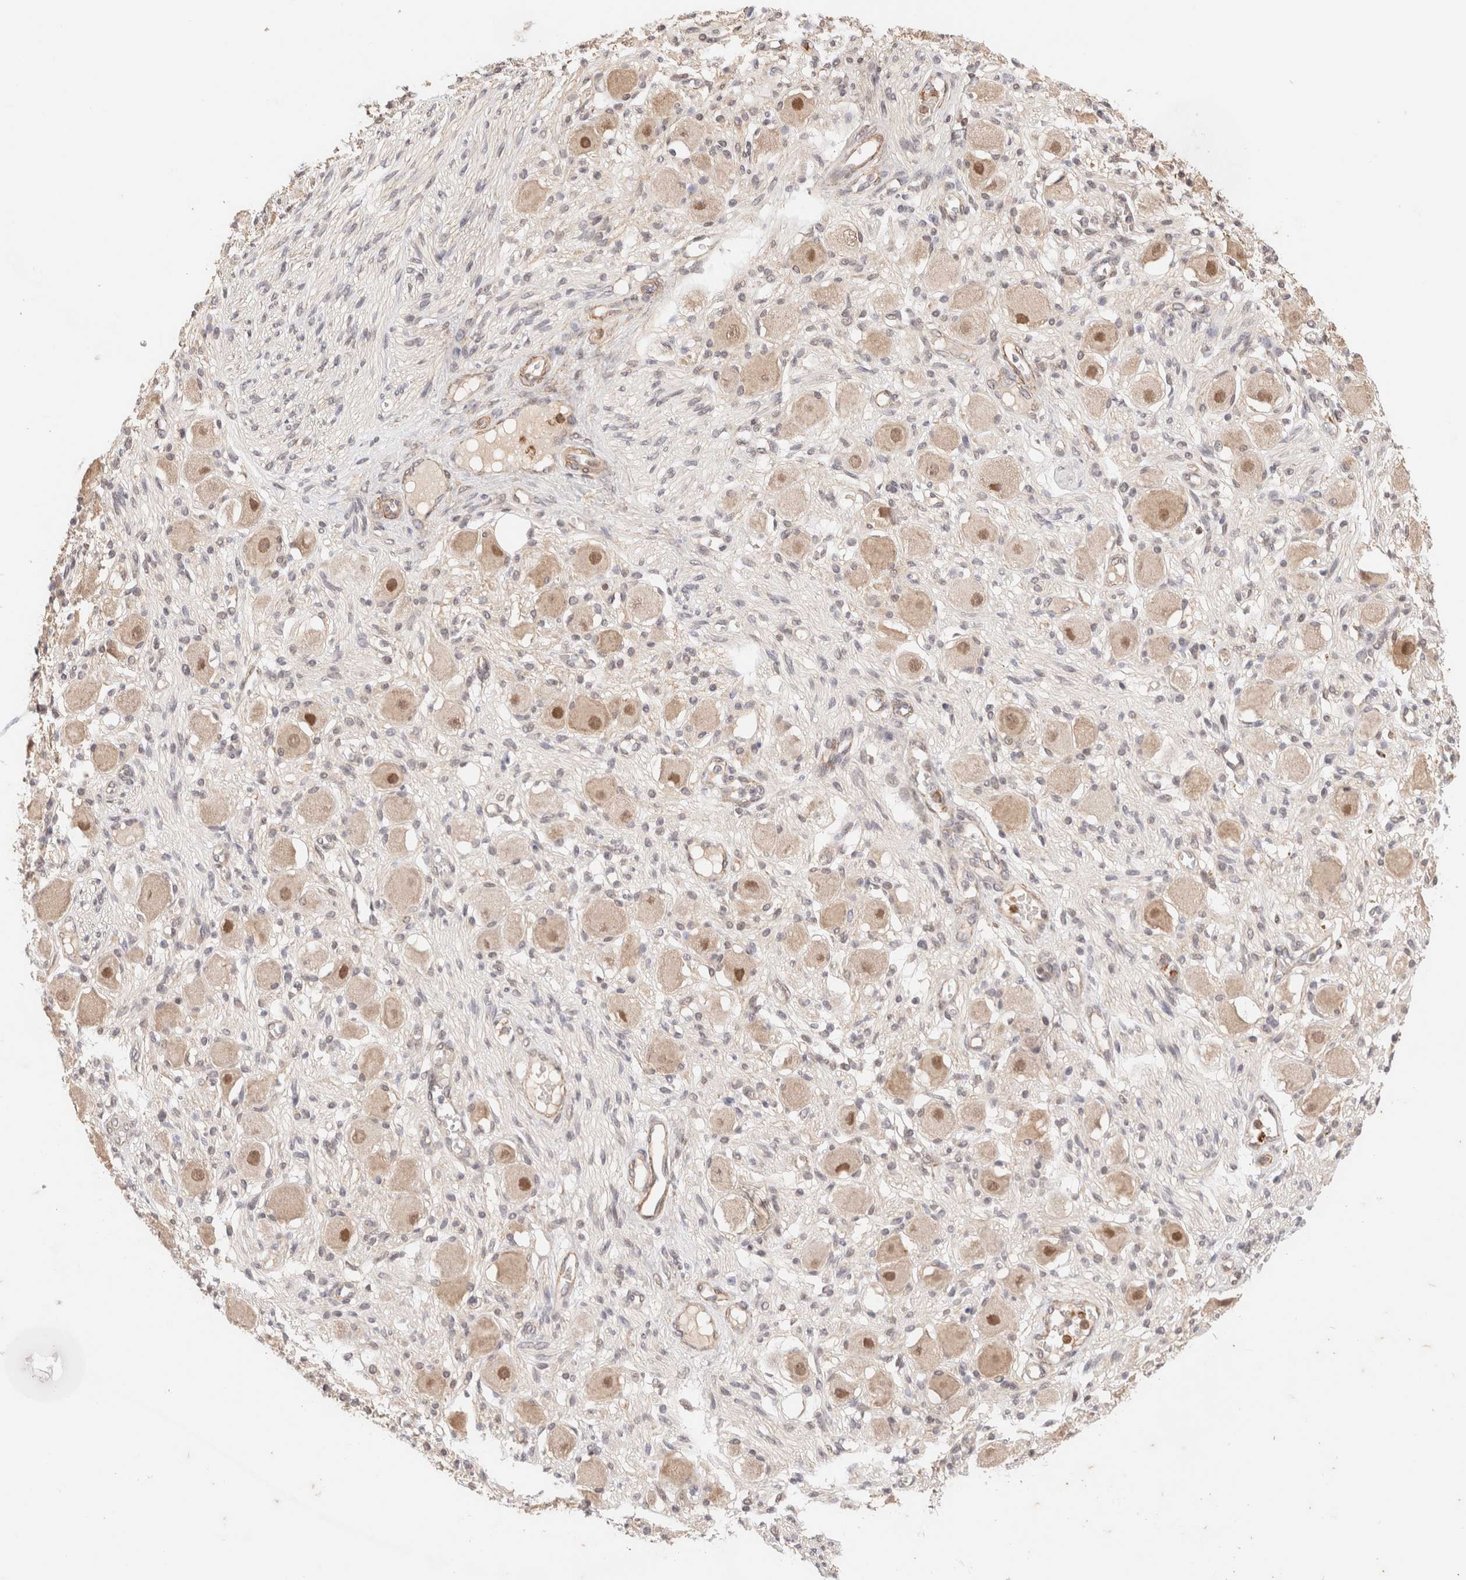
{"staining": {"intensity": "weak", "quantity": "25%-75%", "location": "cytoplasmic/membranous"}, "tissue": "adipose tissue", "cell_type": "Adipocytes", "image_type": "normal", "snomed": [{"axis": "morphology", "description": "Normal tissue, NOS"}, {"axis": "topography", "description": "Kidney"}, {"axis": "topography", "description": "Peripheral nerve tissue"}], "caption": "A brown stain labels weak cytoplasmic/membranous staining of a protein in adipocytes of benign human adipose tissue.", "gene": "BRPF3", "patient": {"sex": "male", "age": 7}}